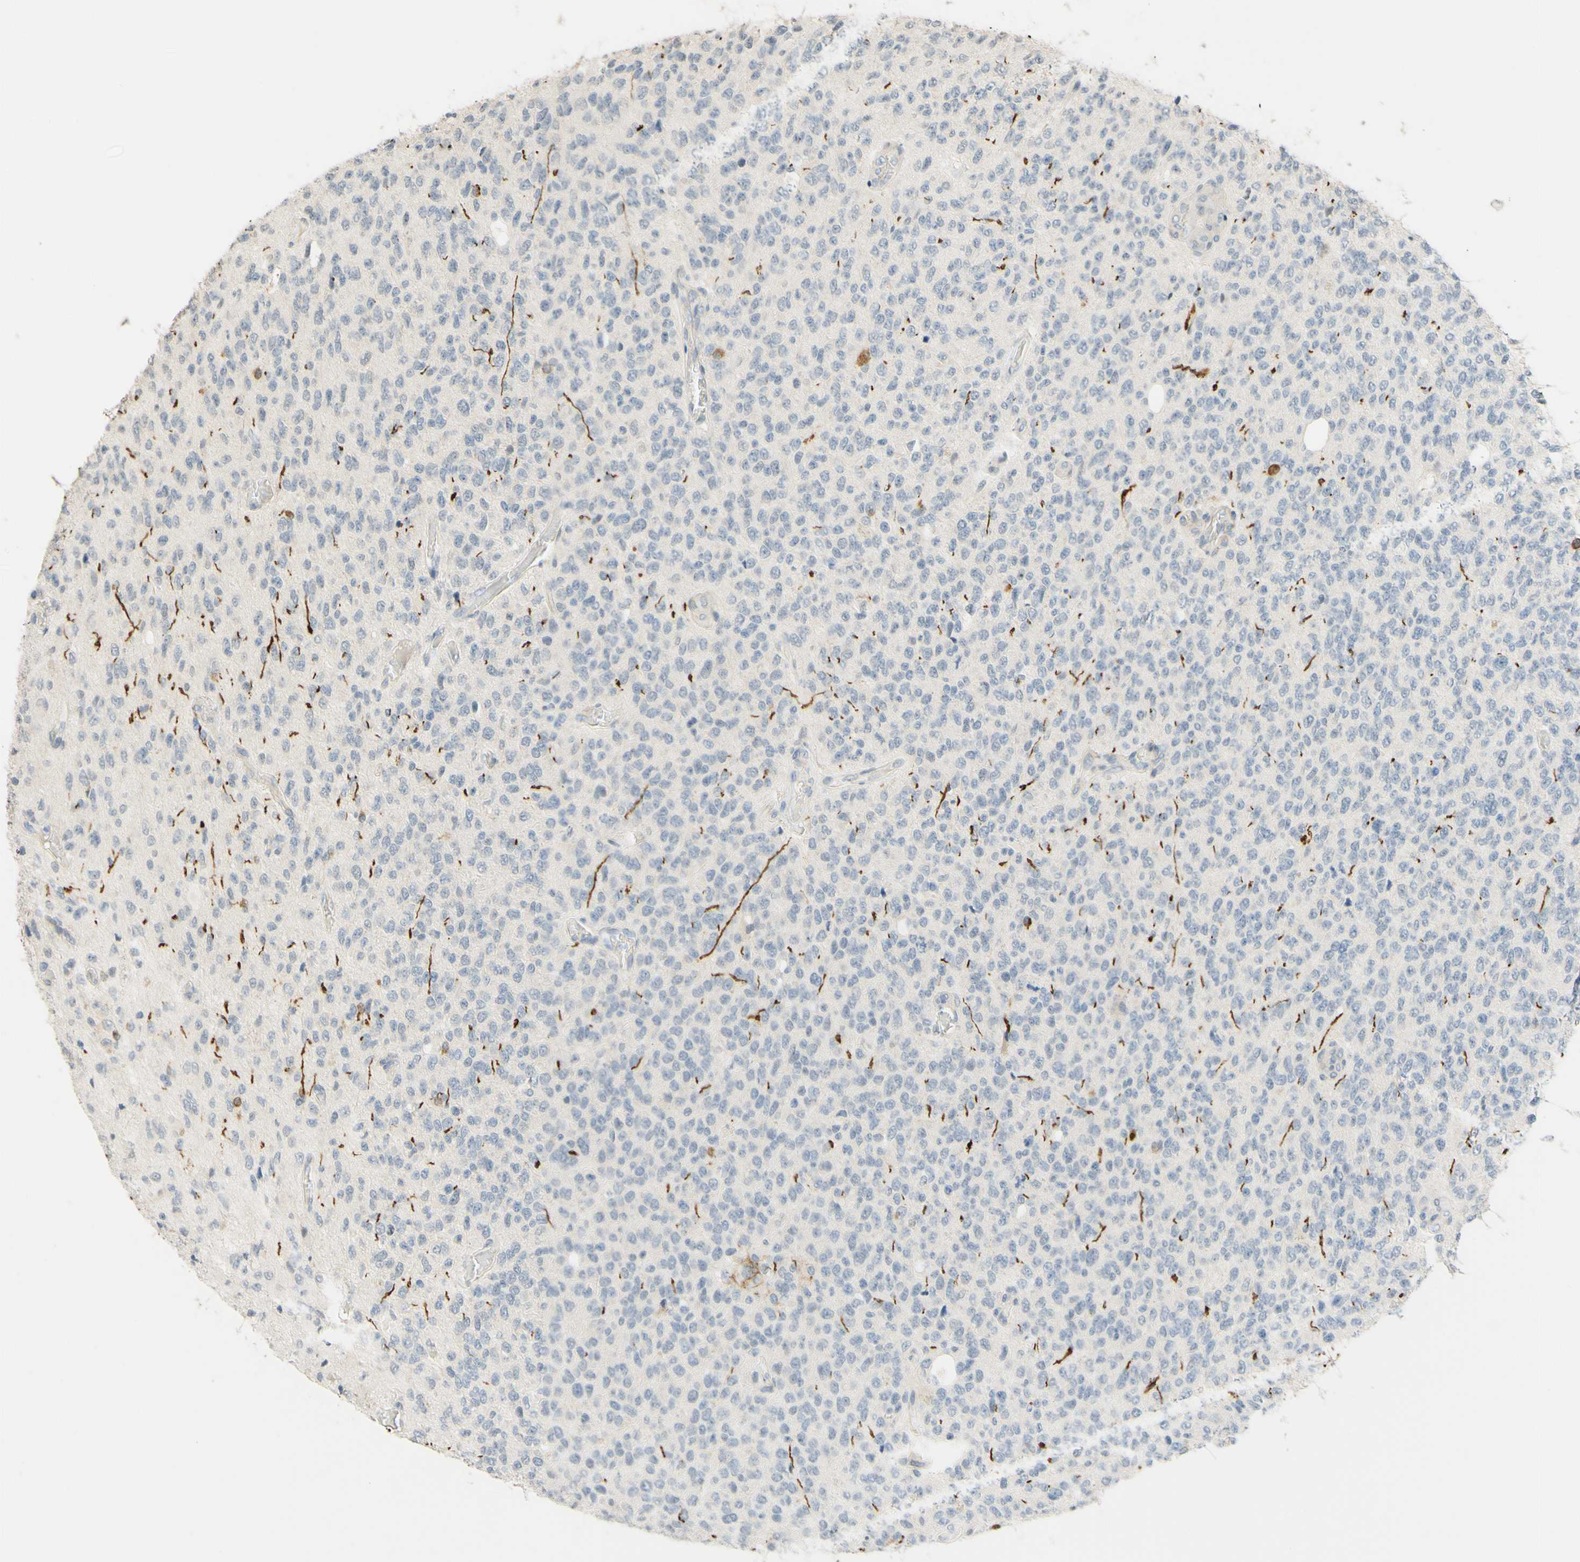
{"staining": {"intensity": "negative", "quantity": "none", "location": "none"}, "tissue": "glioma", "cell_type": "Tumor cells", "image_type": "cancer", "snomed": [{"axis": "morphology", "description": "Glioma, malignant, High grade"}, {"axis": "topography", "description": "pancreas cauda"}], "caption": "Malignant glioma (high-grade) stained for a protein using immunohistochemistry exhibits no staining tumor cells.", "gene": "MAG", "patient": {"sex": "male", "age": 60}}